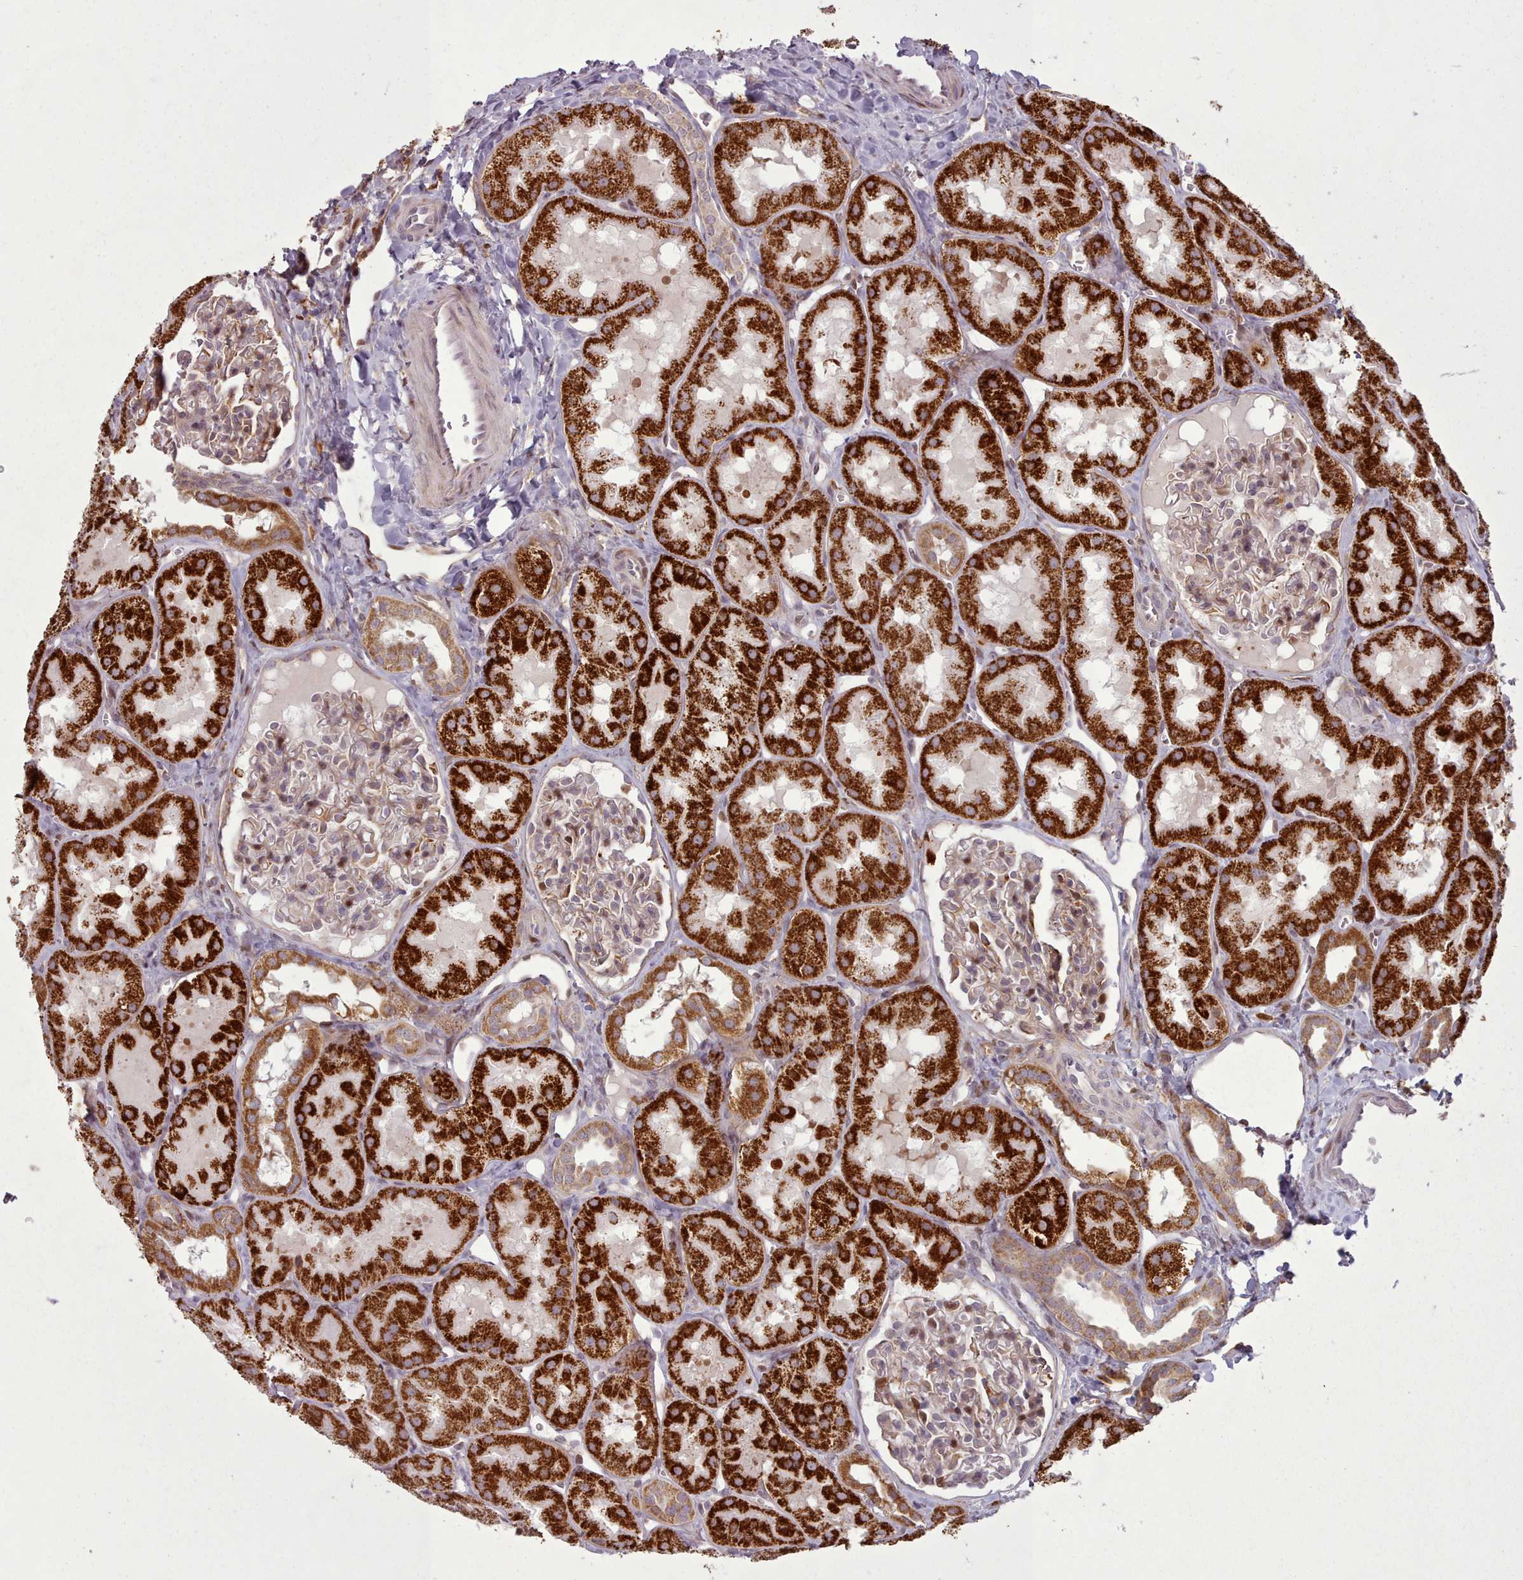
{"staining": {"intensity": "moderate", "quantity": "<25%", "location": "cytoplasmic/membranous"}, "tissue": "kidney", "cell_type": "Cells in glomeruli", "image_type": "normal", "snomed": [{"axis": "morphology", "description": "Normal tissue, NOS"}, {"axis": "topography", "description": "Kidney"}, {"axis": "topography", "description": "Urinary bladder"}], "caption": "Immunohistochemistry (IHC) (DAB (3,3'-diaminobenzidine)) staining of unremarkable human kidney exhibits moderate cytoplasmic/membranous protein positivity in about <25% of cells in glomeruli.", "gene": "LGALS9B", "patient": {"sex": "male", "age": 16}}